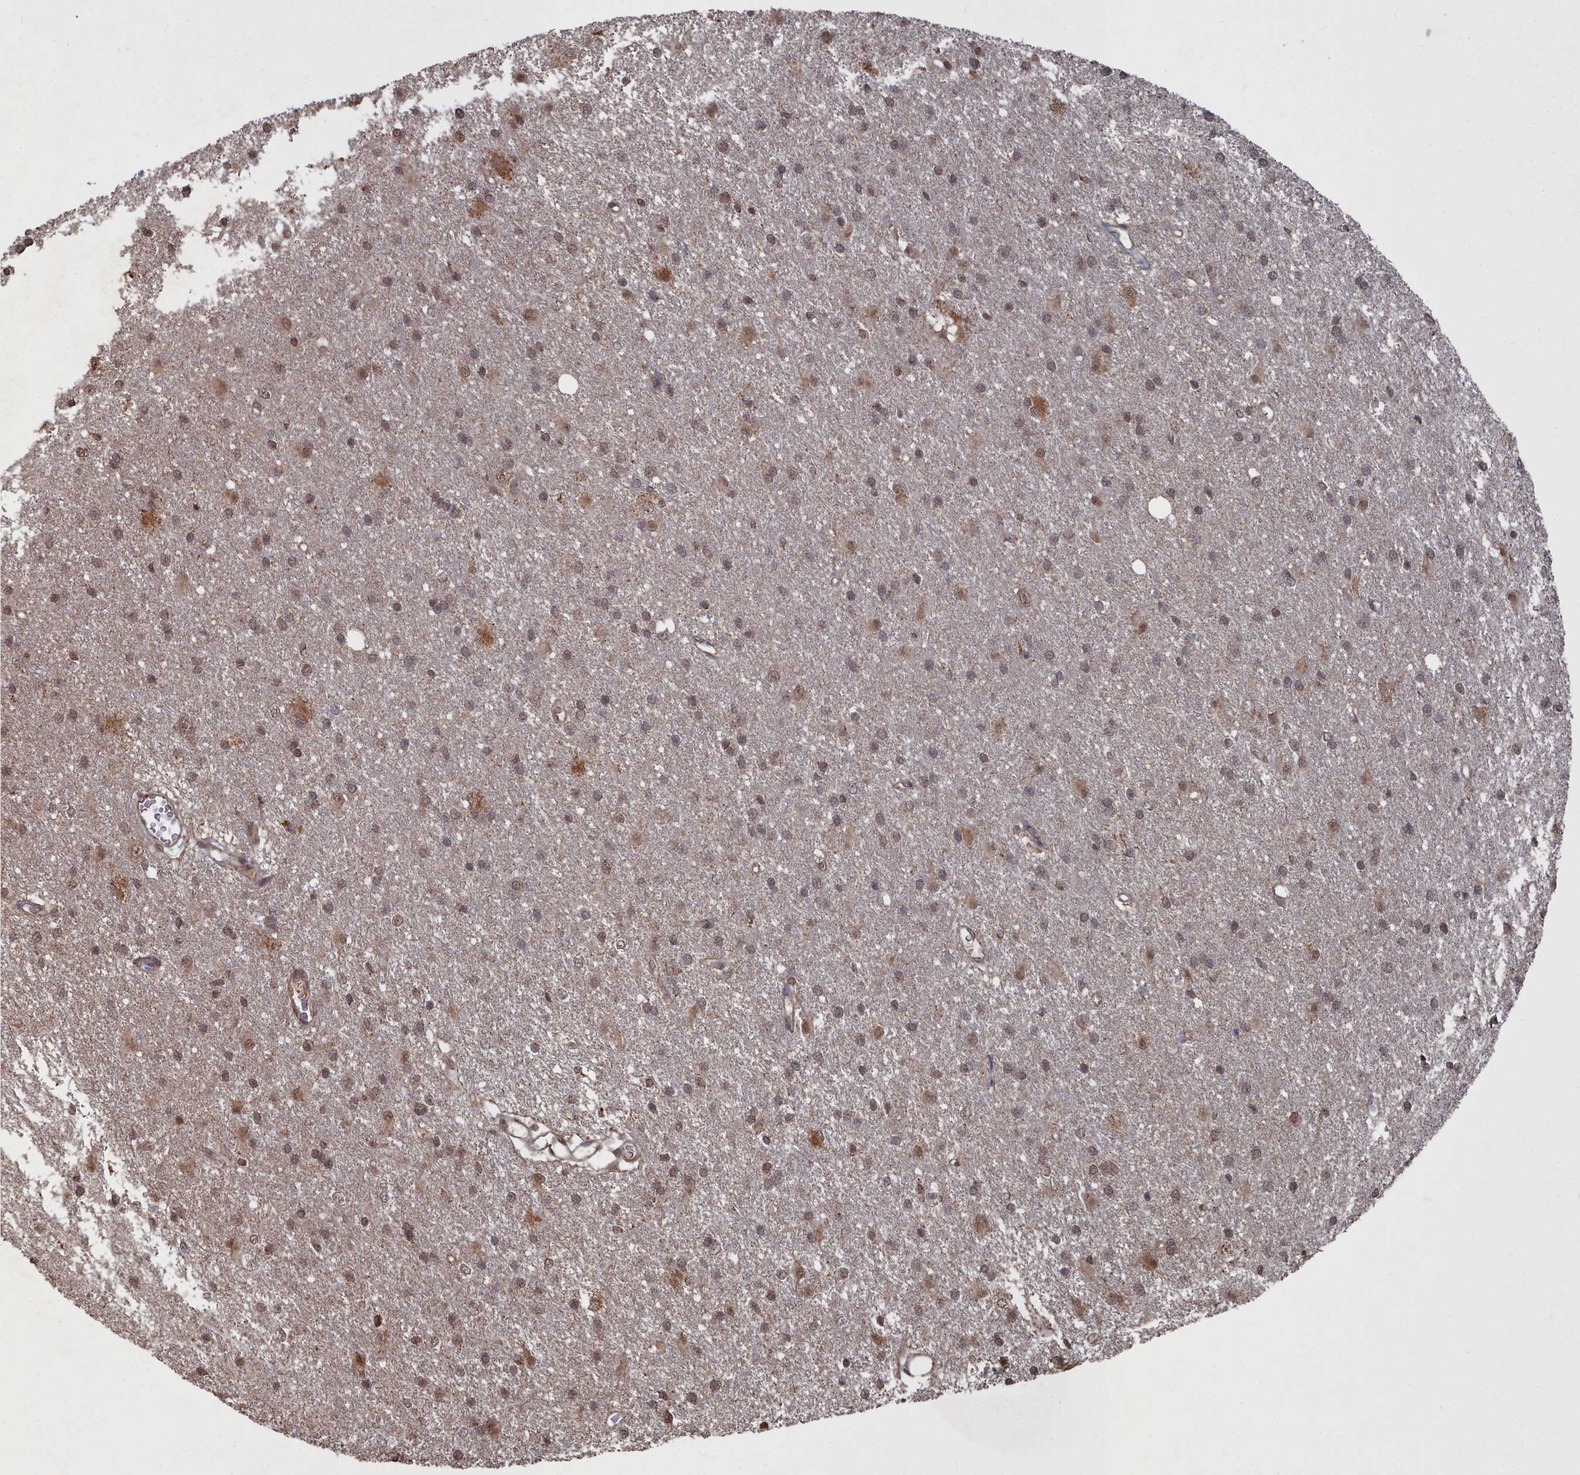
{"staining": {"intensity": "moderate", "quantity": "<25%", "location": "cytoplasmic/membranous,nuclear"}, "tissue": "glioma", "cell_type": "Tumor cells", "image_type": "cancer", "snomed": [{"axis": "morphology", "description": "Glioma, malignant, High grade"}, {"axis": "topography", "description": "Brain"}], "caption": "High-magnification brightfield microscopy of malignant glioma (high-grade) stained with DAB (brown) and counterstained with hematoxylin (blue). tumor cells exhibit moderate cytoplasmic/membranous and nuclear positivity is seen in about<25% of cells.", "gene": "CCNP", "patient": {"sex": "female", "age": 50}}